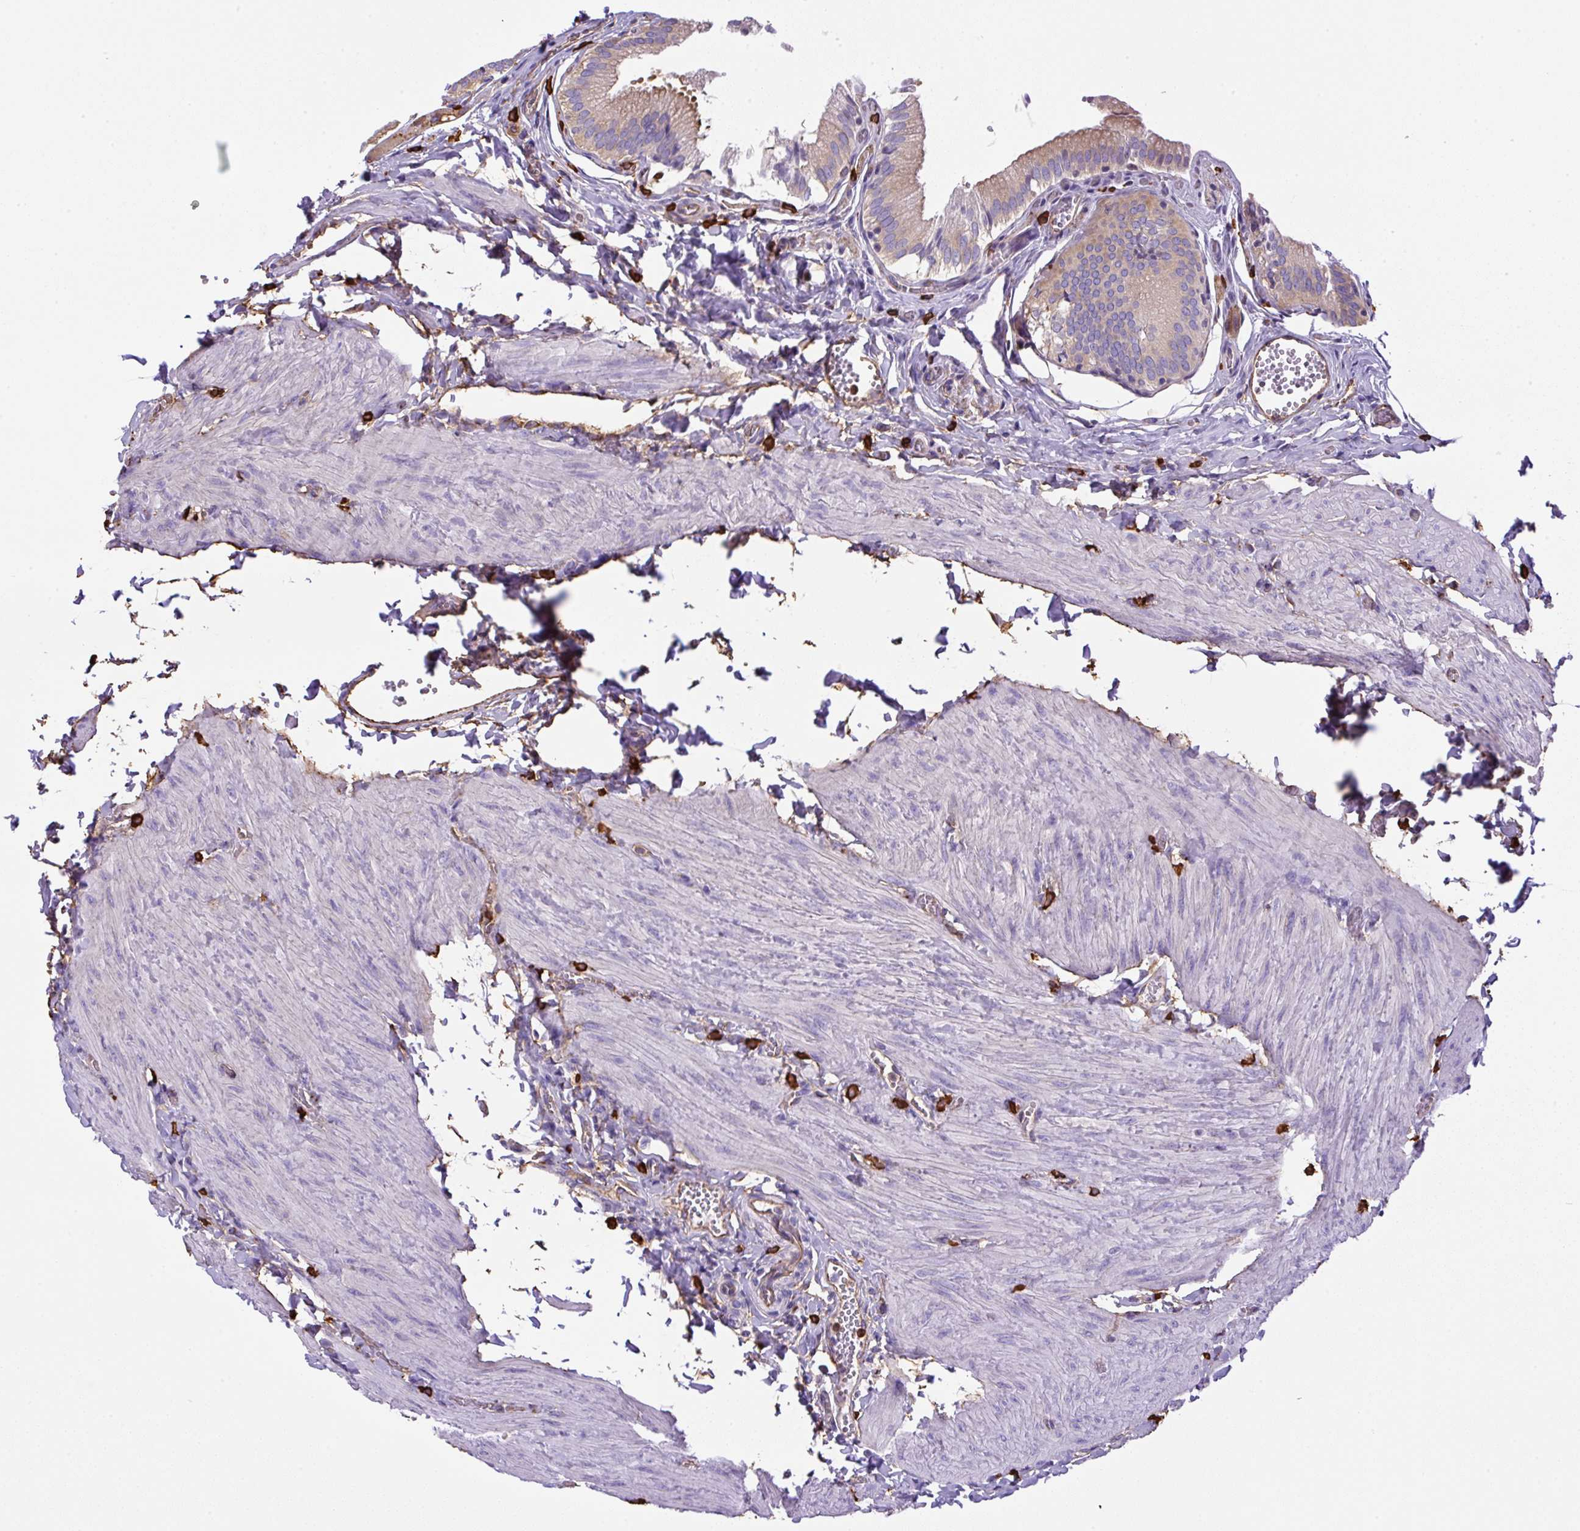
{"staining": {"intensity": "weak", "quantity": "25%-75%", "location": "cytoplasmic/membranous"}, "tissue": "gallbladder", "cell_type": "Glandular cells", "image_type": "normal", "snomed": [{"axis": "morphology", "description": "Normal tissue, NOS"}, {"axis": "topography", "description": "Gallbladder"}, {"axis": "topography", "description": "Peripheral nerve tissue"}], "caption": "Benign gallbladder demonstrates weak cytoplasmic/membranous staining in about 25%-75% of glandular cells, visualized by immunohistochemistry. Nuclei are stained in blue.", "gene": "MAGEB5", "patient": {"sex": "male", "age": 17}}